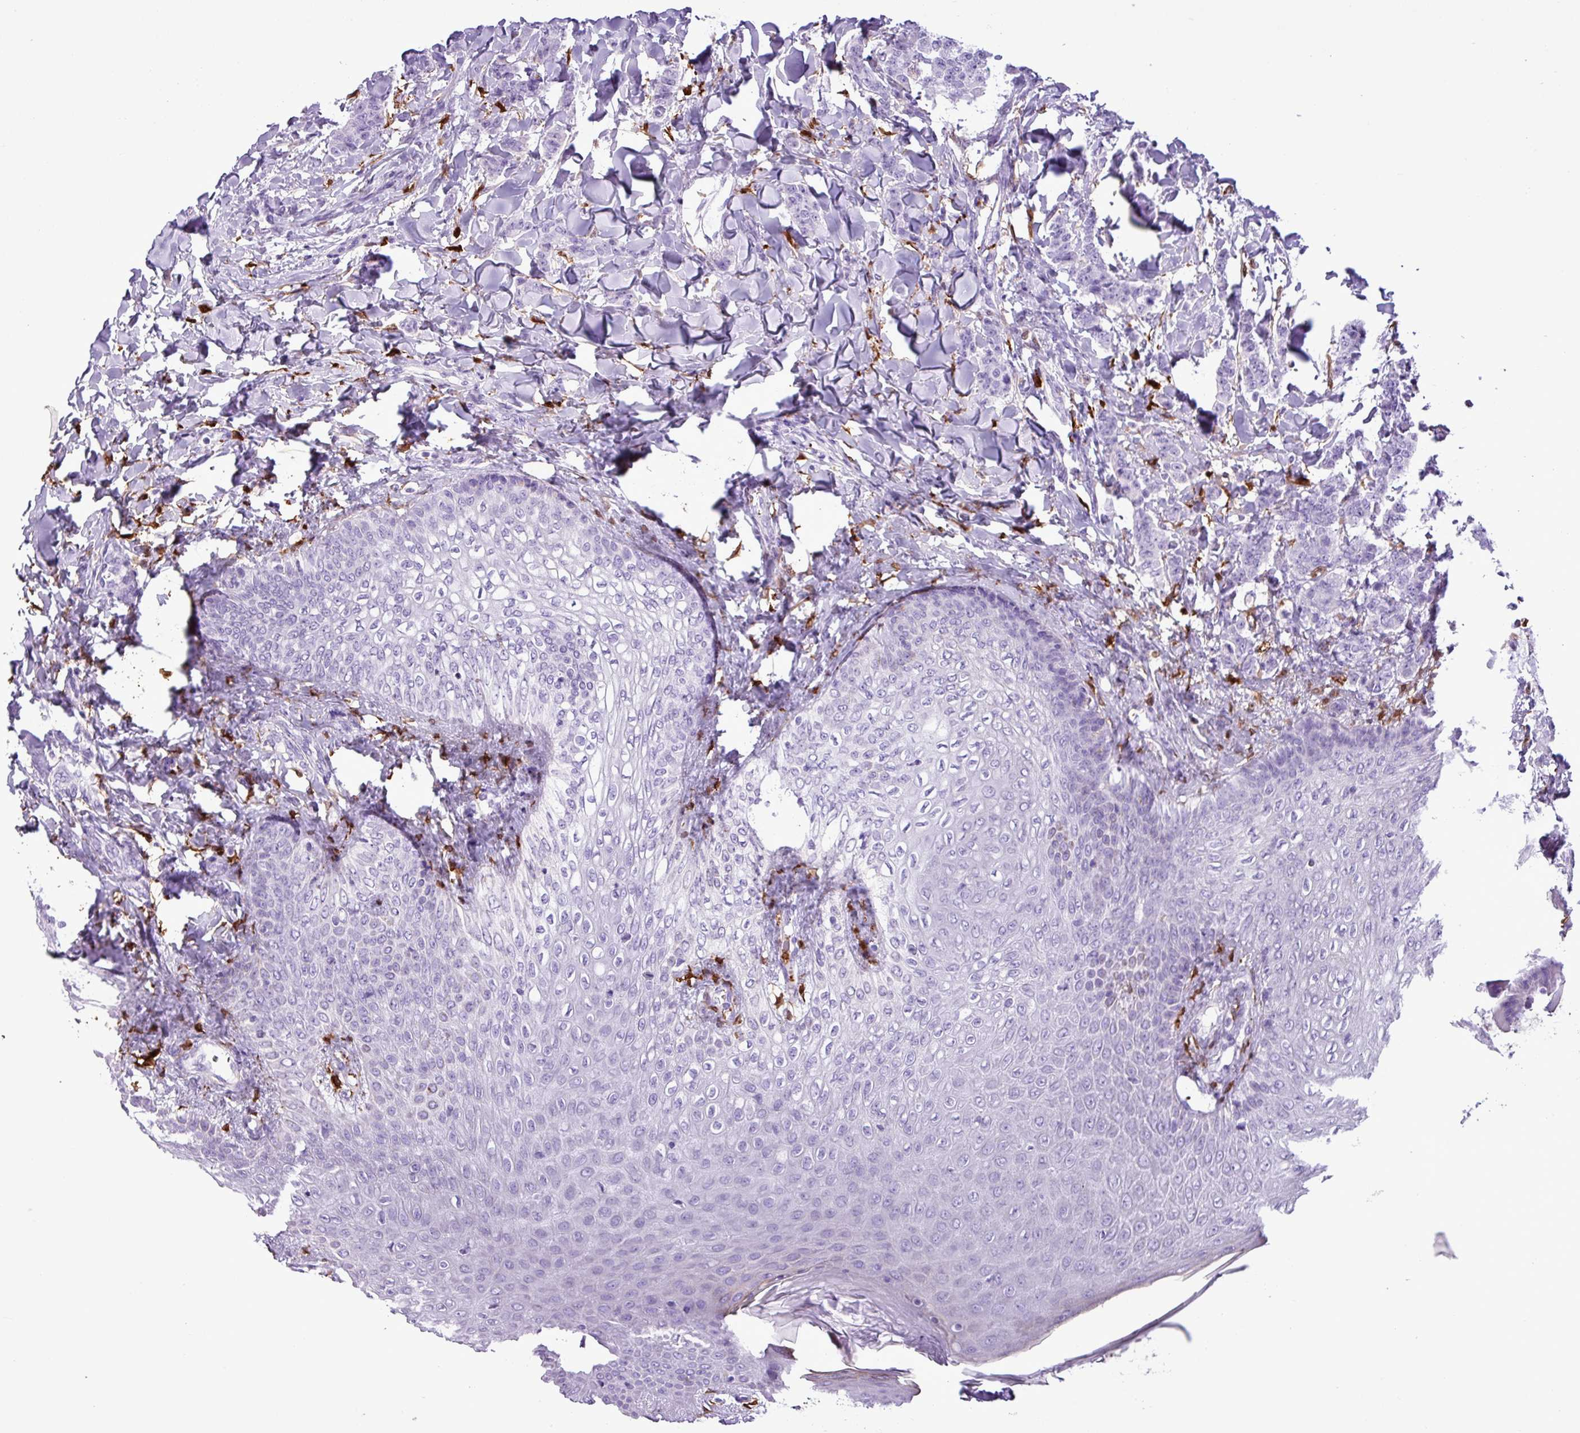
{"staining": {"intensity": "negative", "quantity": "none", "location": "none"}, "tissue": "breast cancer", "cell_type": "Tumor cells", "image_type": "cancer", "snomed": [{"axis": "morphology", "description": "Duct carcinoma"}, {"axis": "topography", "description": "Breast"}], "caption": "Breast cancer was stained to show a protein in brown. There is no significant staining in tumor cells.", "gene": "TMEM200C", "patient": {"sex": "female", "age": 40}}